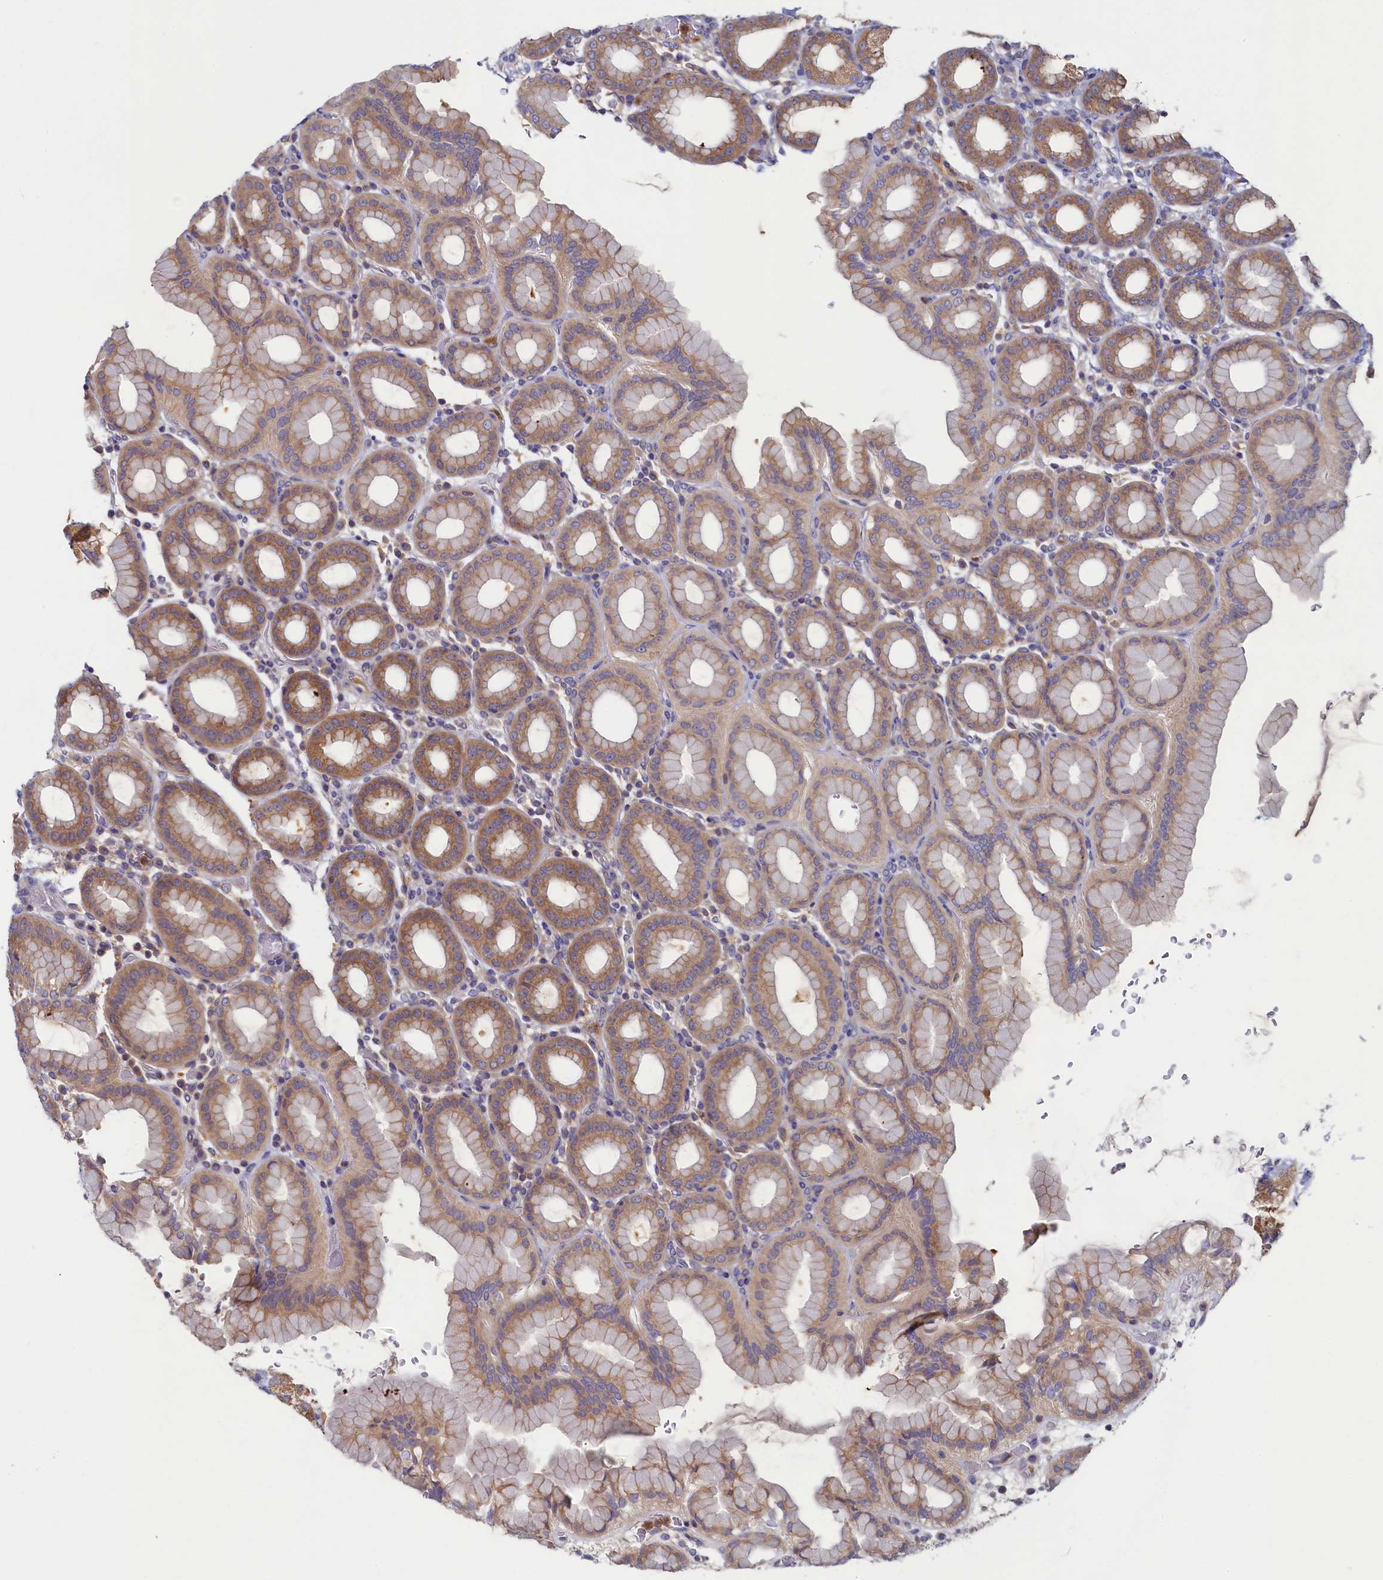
{"staining": {"intensity": "moderate", "quantity": ">75%", "location": "cytoplasmic/membranous"}, "tissue": "stomach", "cell_type": "Glandular cells", "image_type": "normal", "snomed": [{"axis": "morphology", "description": "Normal tissue, NOS"}, {"axis": "topography", "description": "Stomach, upper"}], "caption": "A micrograph of stomach stained for a protein reveals moderate cytoplasmic/membranous brown staining in glandular cells. (brown staining indicates protein expression, while blue staining denotes nuclei).", "gene": "TIMM8B", "patient": {"sex": "male", "age": 68}}